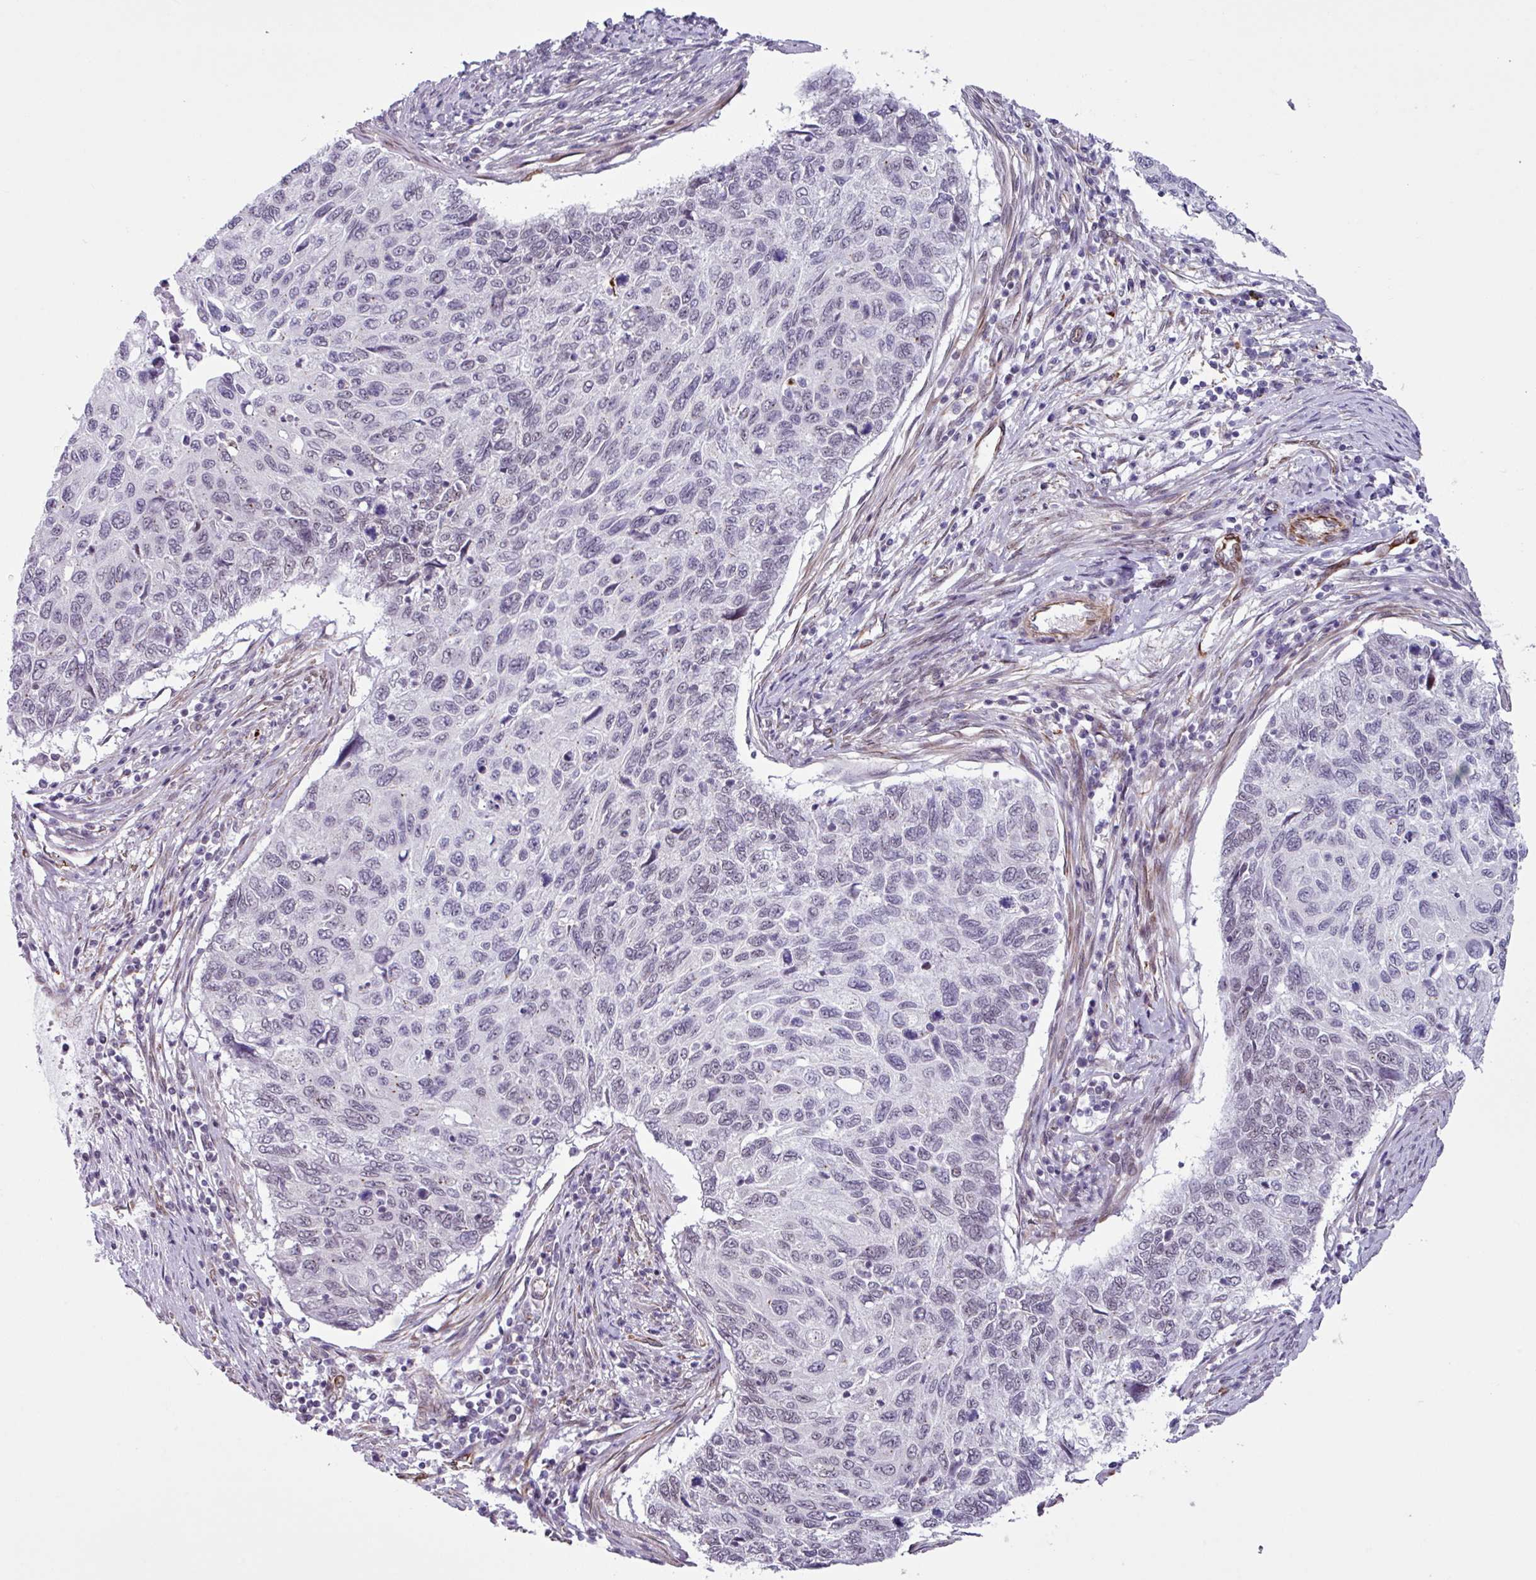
{"staining": {"intensity": "negative", "quantity": "none", "location": "none"}, "tissue": "cervical cancer", "cell_type": "Tumor cells", "image_type": "cancer", "snomed": [{"axis": "morphology", "description": "Squamous cell carcinoma, NOS"}, {"axis": "topography", "description": "Cervix"}], "caption": "High power microscopy histopathology image of an IHC photomicrograph of squamous cell carcinoma (cervical), revealing no significant expression in tumor cells. Brightfield microscopy of IHC stained with DAB (brown) and hematoxylin (blue), captured at high magnification.", "gene": "CHD3", "patient": {"sex": "female", "age": 70}}